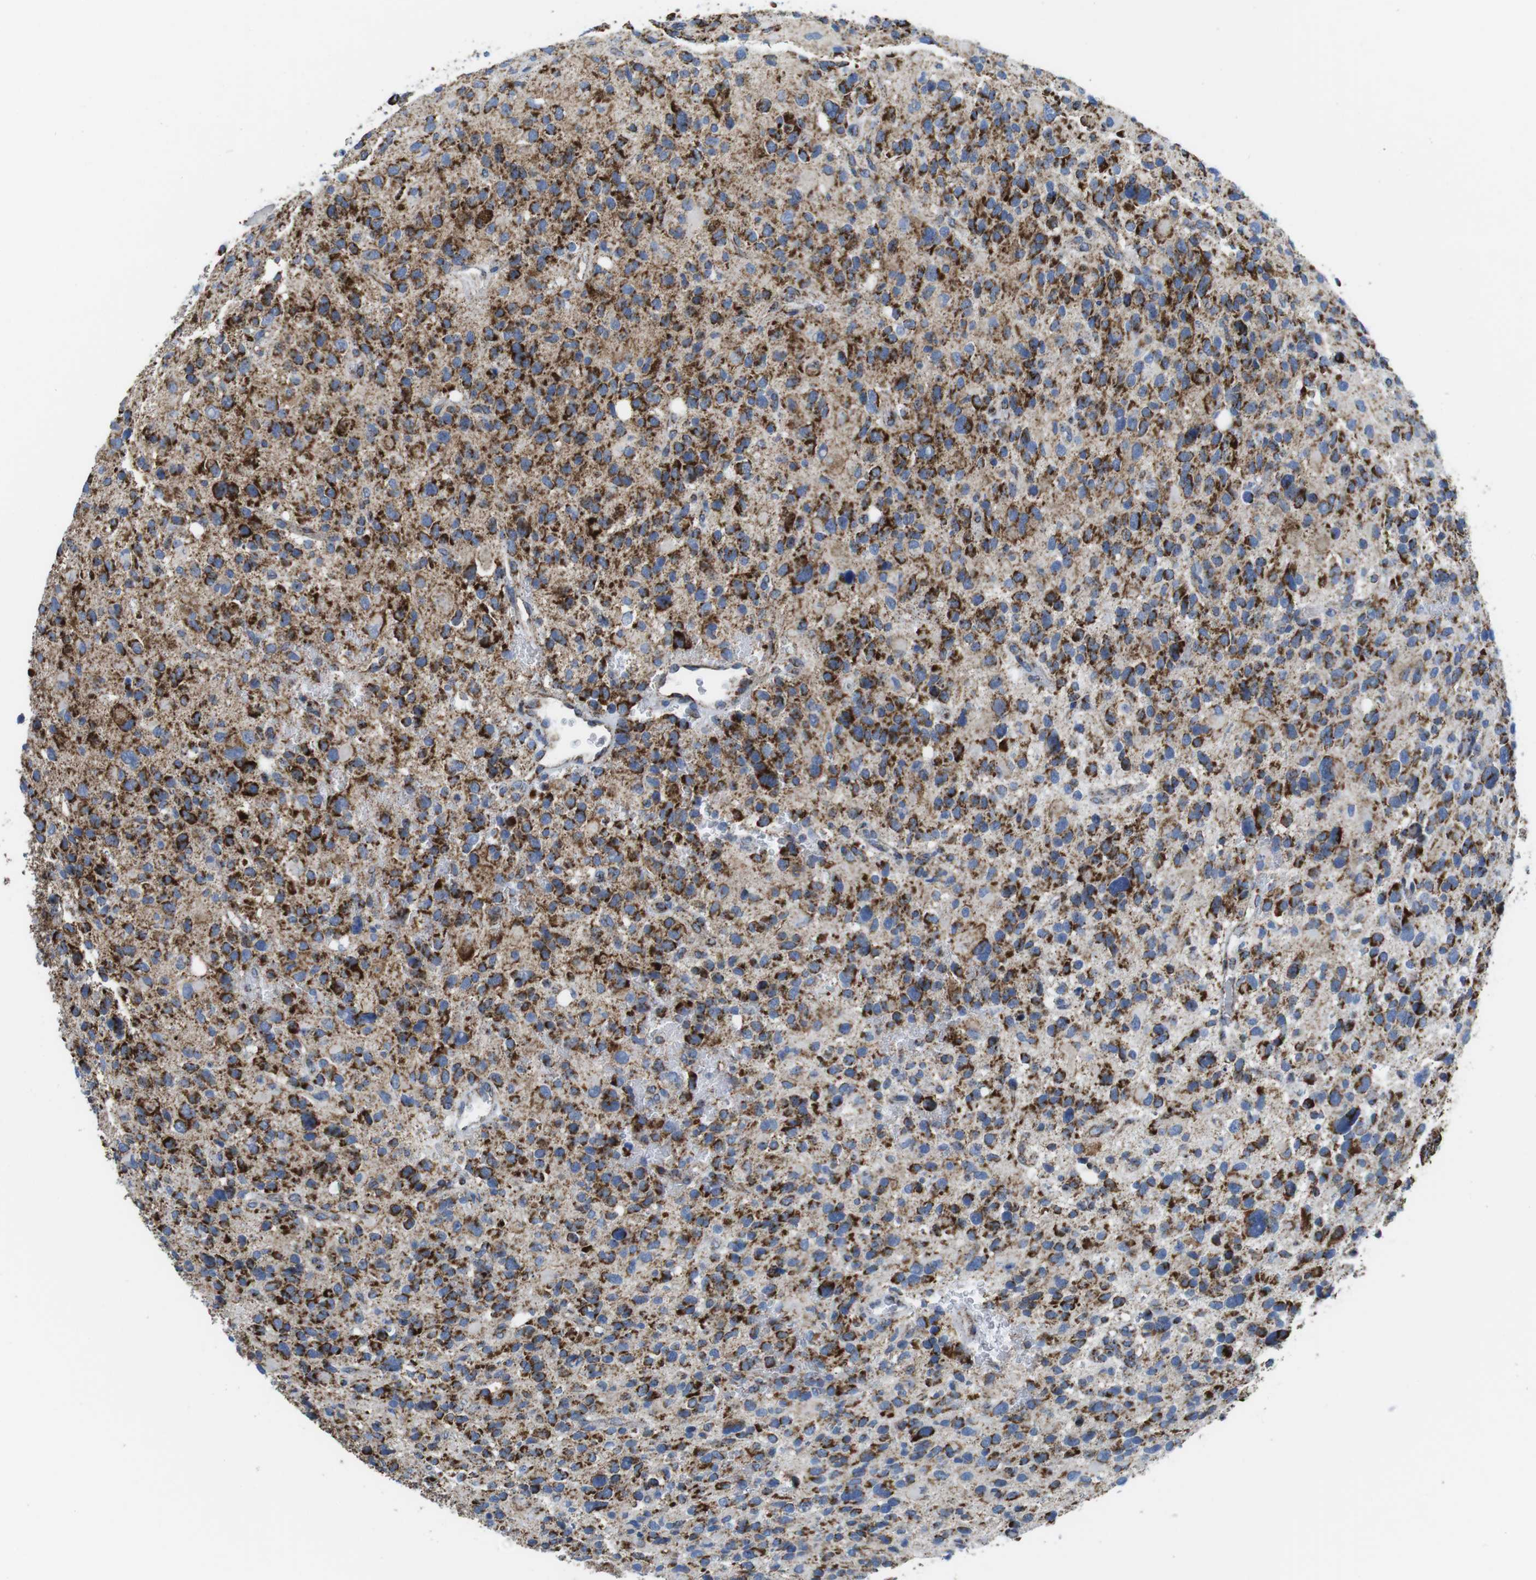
{"staining": {"intensity": "strong", "quantity": "25%-75%", "location": "cytoplasmic/membranous"}, "tissue": "glioma", "cell_type": "Tumor cells", "image_type": "cancer", "snomed": [{"axis": "morphology", "description": "Glioma, malignant, High grade"}, {"axis": "topography", "description": "Brain"}], "caption": "IHC micrograph of human glioma stained for a protein (brown), which shows high levels of strong cytoplasmic/membranous positivity in about 25%-75% of tumor cells.", "gene": "ATP5PO", "patient": {"sex": "male", "age": 48}}